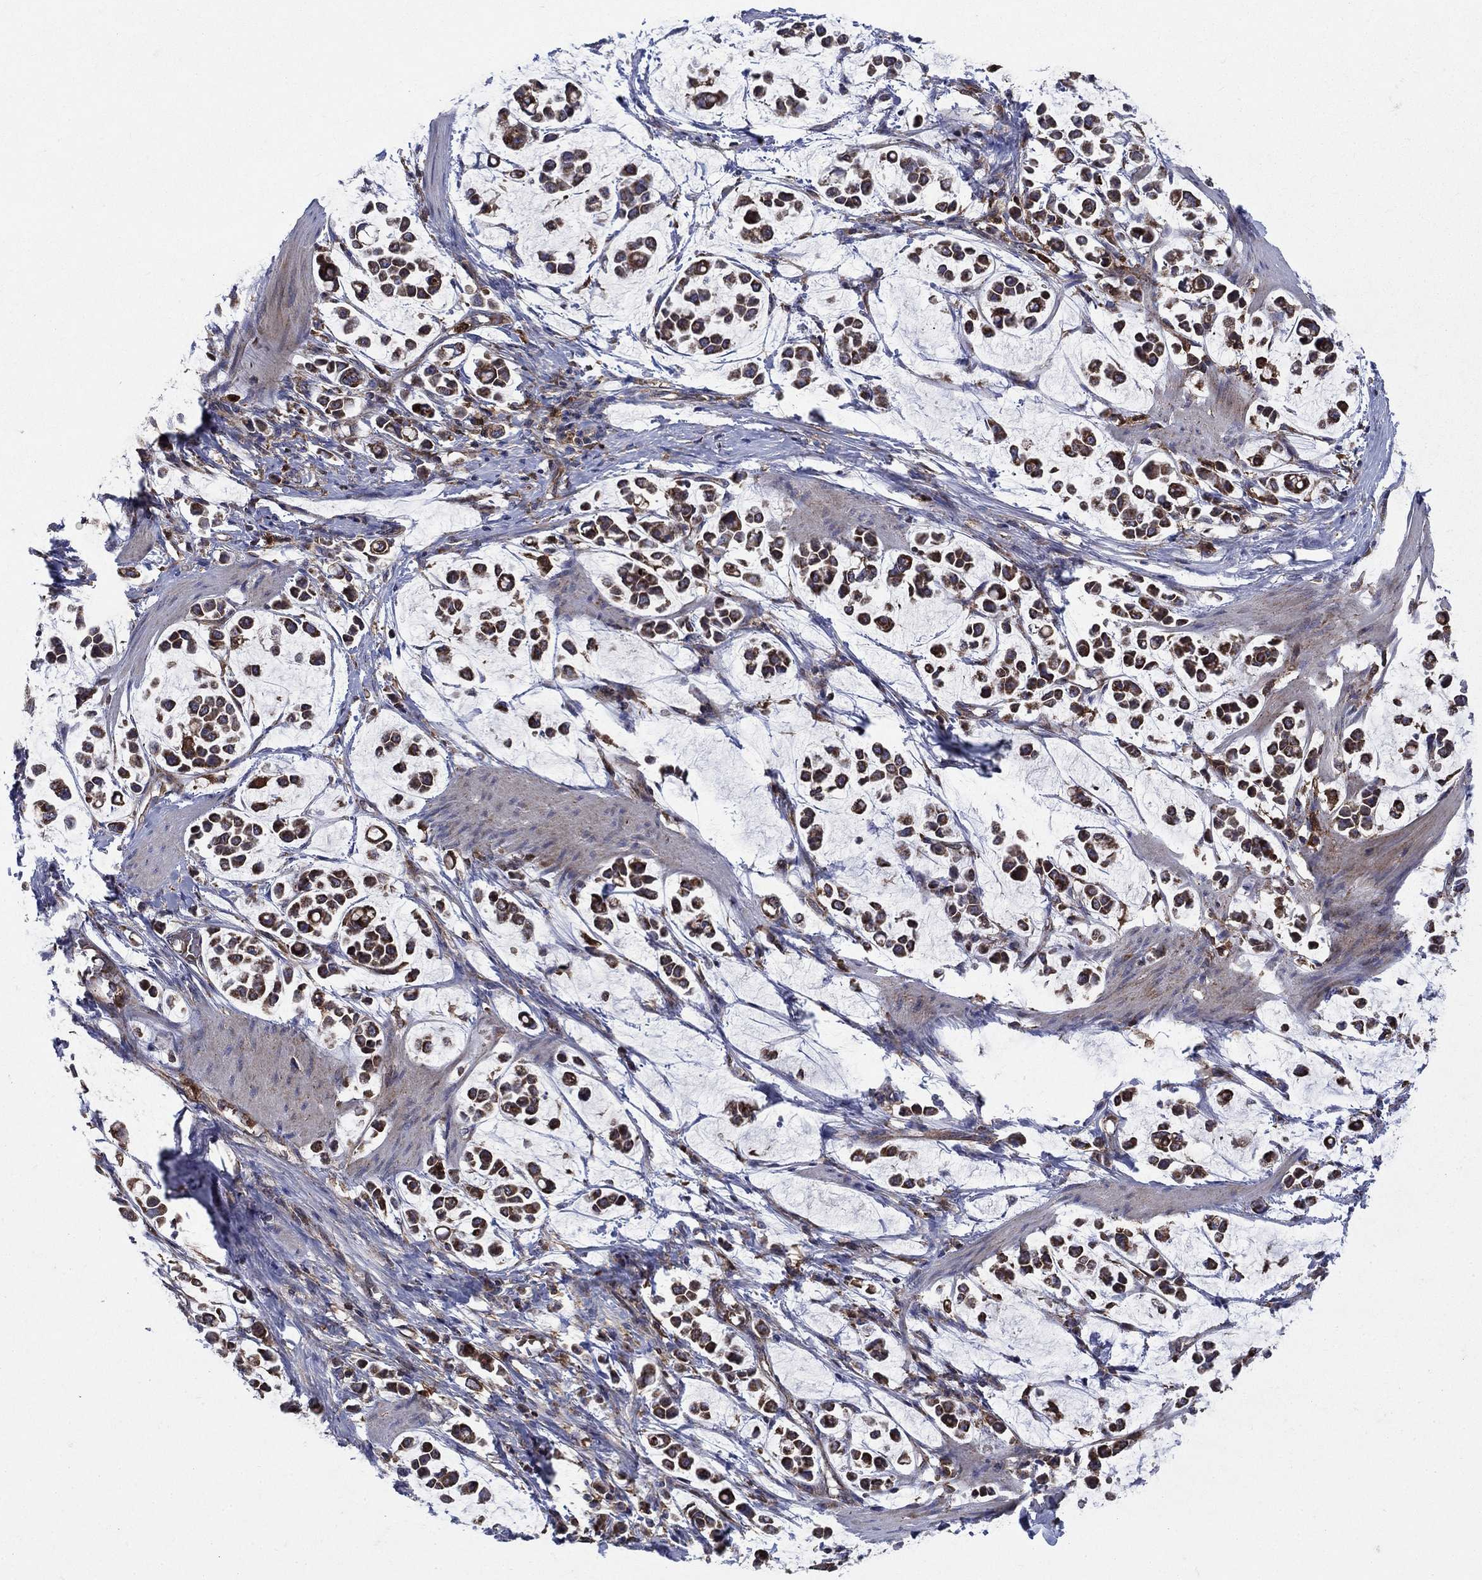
{"staining": {"intensity": "strong", "quantity": ">75%", "location": "cytoplasmic/membranous"}, "tissue": "stomach cancer", "cell_type": "Tumor cells", "image_type": "cancer", "snomed": [{"axis": "morphology", "description": "Adenocarcinoma, NOS"}, {"axis": "topography", "description": "Stomach"}], "caption": "Immunohistochemistry of stomach cancer (adenocarcinoma) demonstrates high levels of strong cytoplasmic/membranous staining in about >75% of tumor cells.", "gene": "RNF19B", "patient": {"sex": "male", "age": 82}}